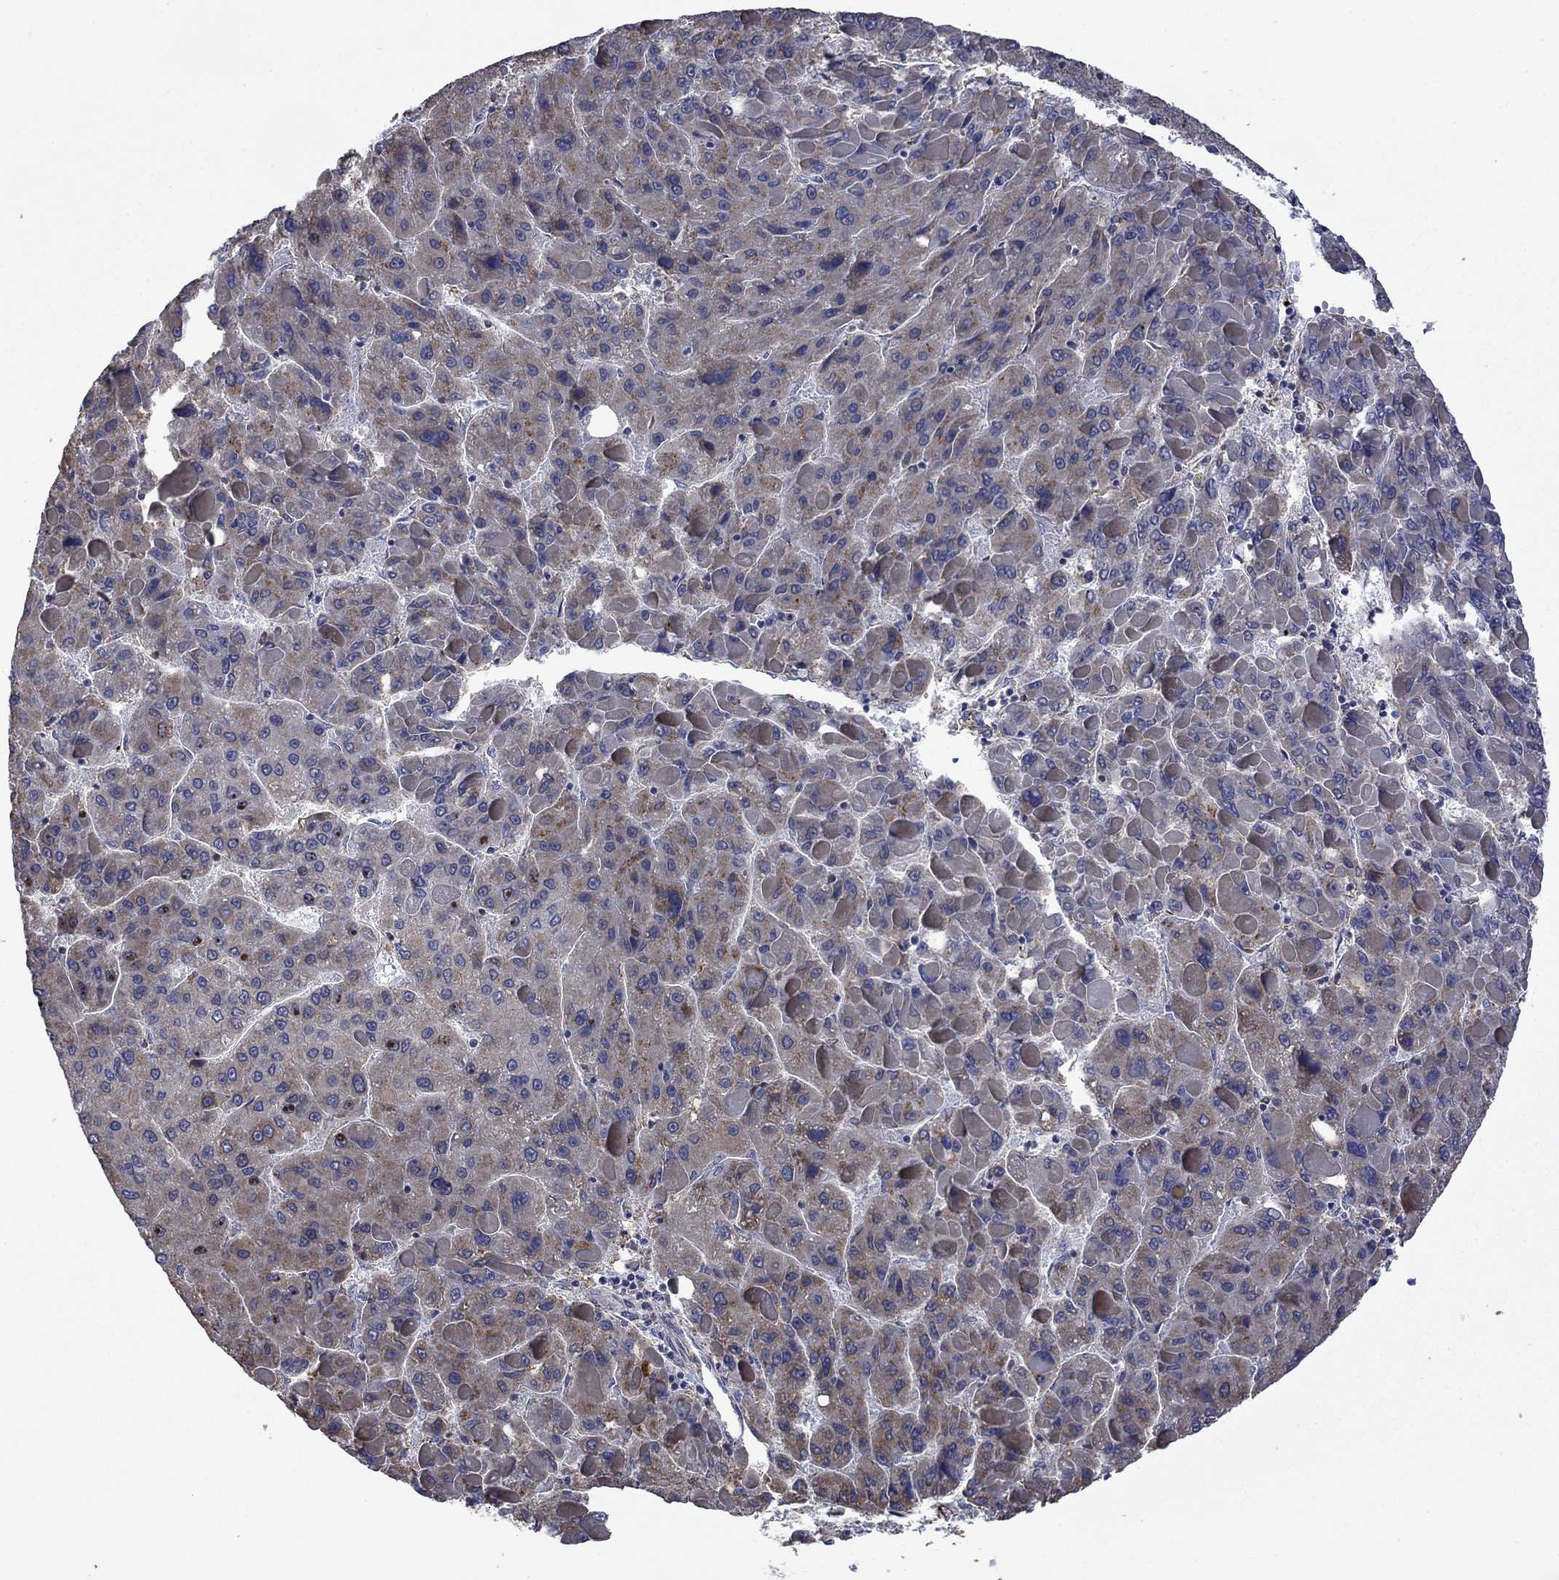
{"staining": {"intensity": "moderate", "quantity": "25%-75%", "location": "cytoplasmic/membranous"}, "tissue": "liver cancer", "cell_type": "Tumor cells", "image_type": "cancer", "snomed": [{"axis": "morphology", "description": "Carcinoma, Hepatocellular, NOS"}, {"axis": "topography", "description": "Liver"}], "caption": "IHC micrograph of human liver hepatocellular carcinoma stained for a protein (brown), which exhibits medium levels of moderate cytoplasmic/membranous staining in approximately 25%-75% of tumor cells.", "gene": "FURIN", "patient": {"sex": "female", "age": 82}}